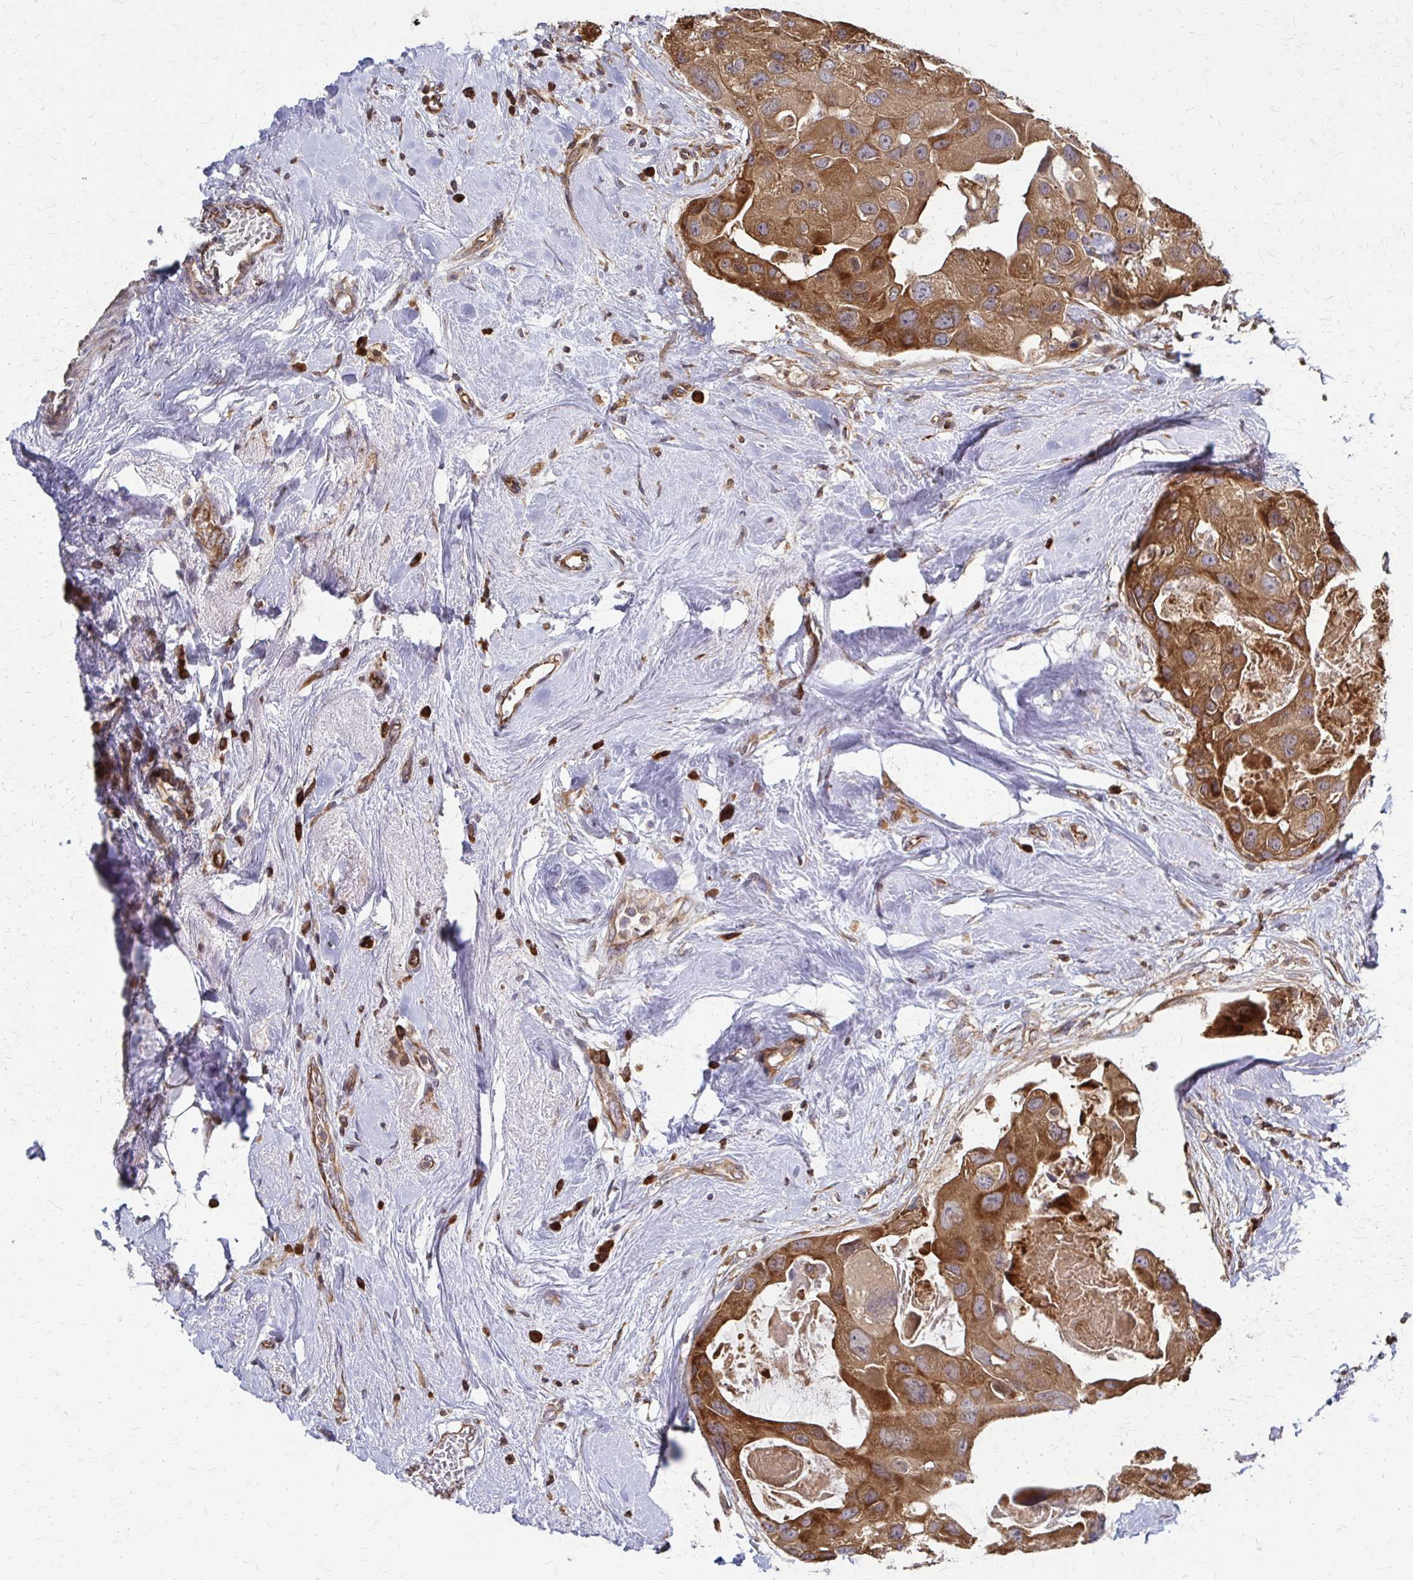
{"staining": {"intensity": "moderate", "quantity": ">75%", "location": "cytoplasmic/membranous"}, "tissue": "breast cancer", "cell_type": "Tumor cells", "image_type": "cancer", "snomed": [{"axis": "morphology", "description": "Duct carcinoma"}, {"axis": "topography", "description": "Breast"}], "caption": "Protein analysis of breast cancer (infiltrating ductal carcinoma) tissue shows moderate cytoplasmic/membranous expression in about >75% of tumor cells. (Stains: DAB (3,3'-diaminobenzidine) in brown, nuclei in blue, Microscopy: brightfield microscopy at high magnification).", "gene": "EEF2", "patient": {"sex": "female", "age": 43}}